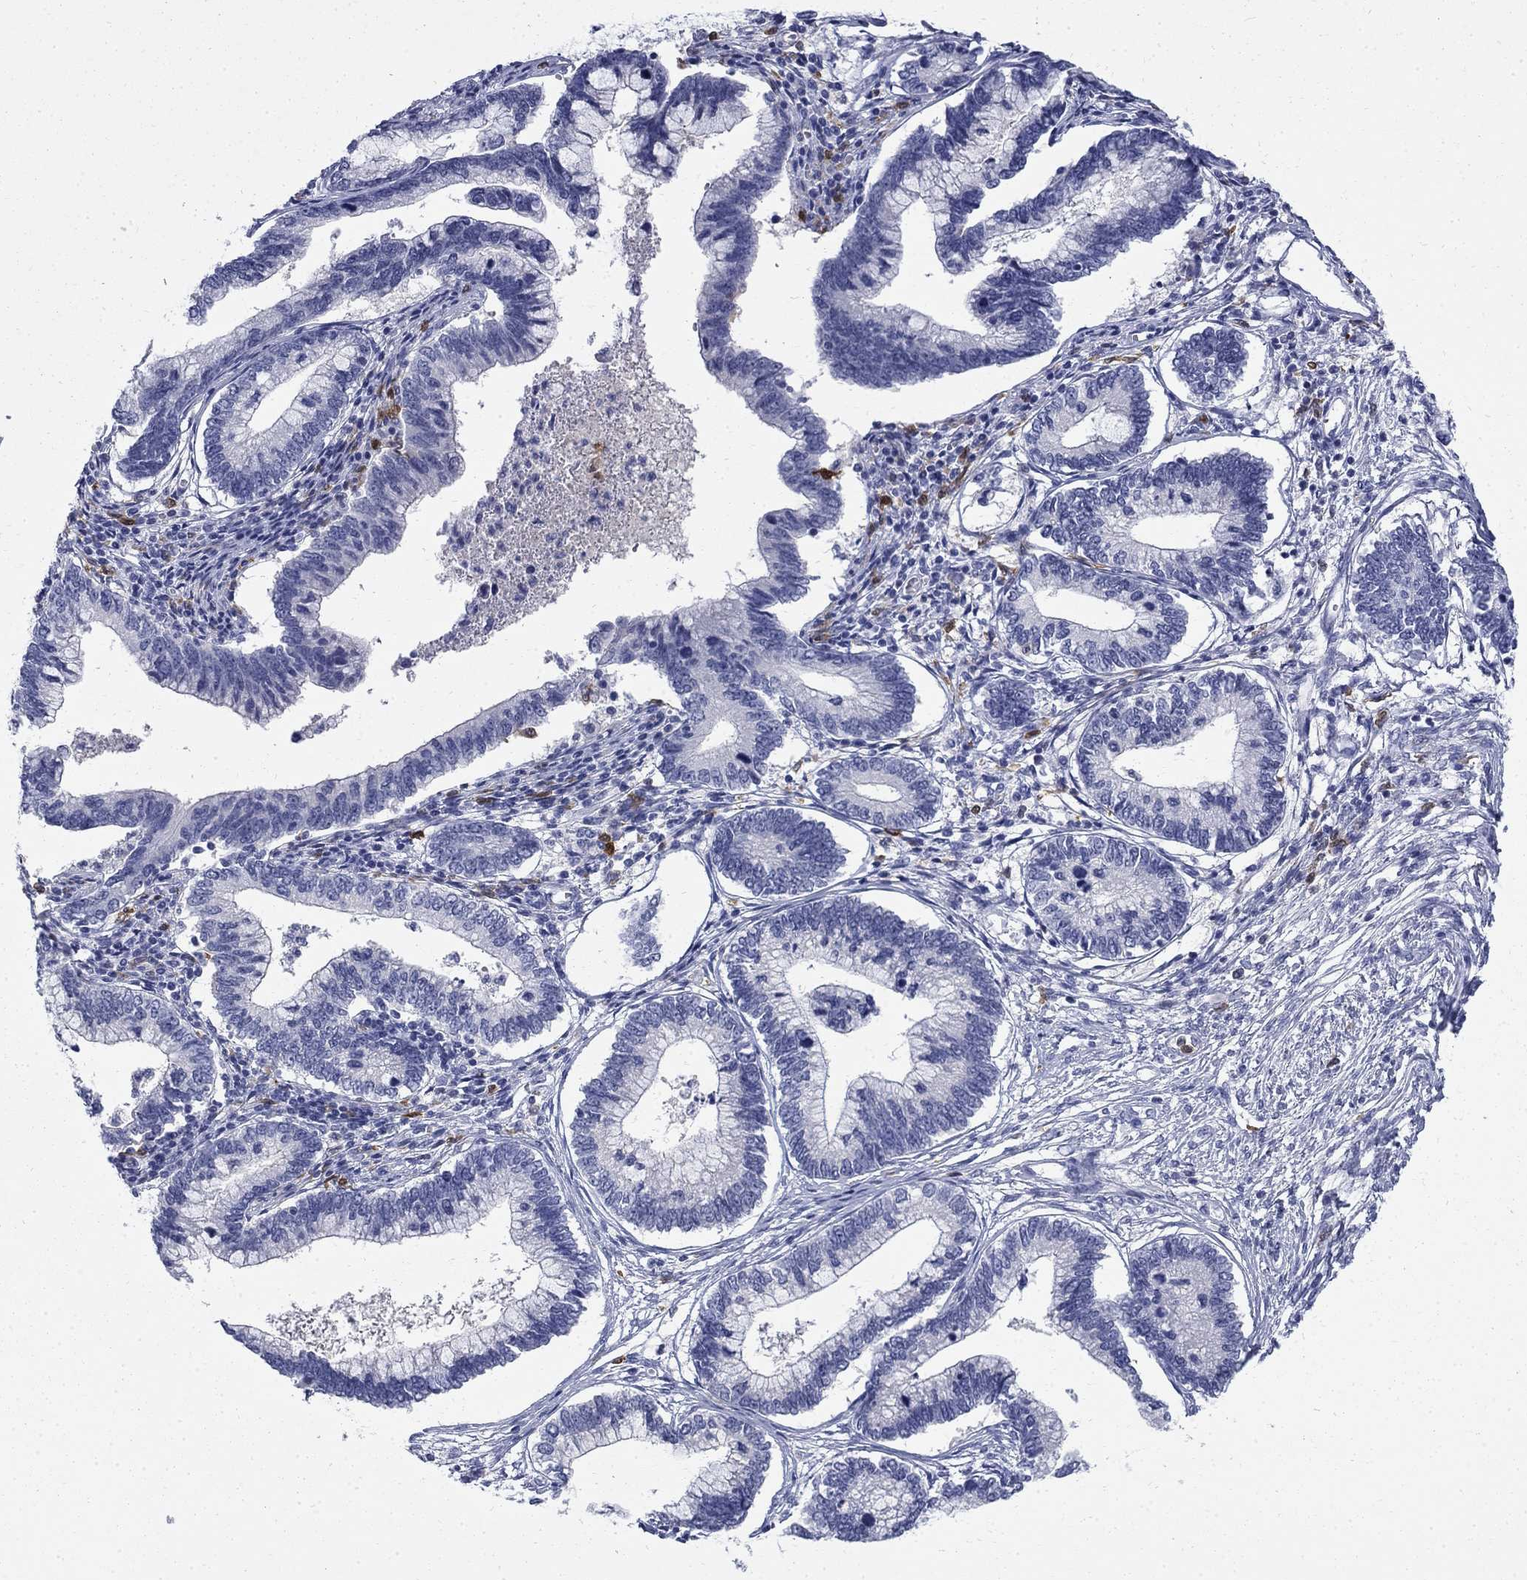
{"staining": {"intensity": "negative", "quantity": "none", "location": "none"}, "tissue": "cervical cancer", "cell_type": "Tumor cells", "image_type": "cancer", "snomed": [{"axis": "morphology", "description": "Adenocarcinoma, NOS"}, {"axis": "topography", "description": "Cervix"}], "caption": "Immunohistochemistry micrograph of human cervical cancer stained for a protein (brown), which shows no expression in tumor cells.", "gene": "SERPINB2", "patient": {"sex": "female", "age": 44}}